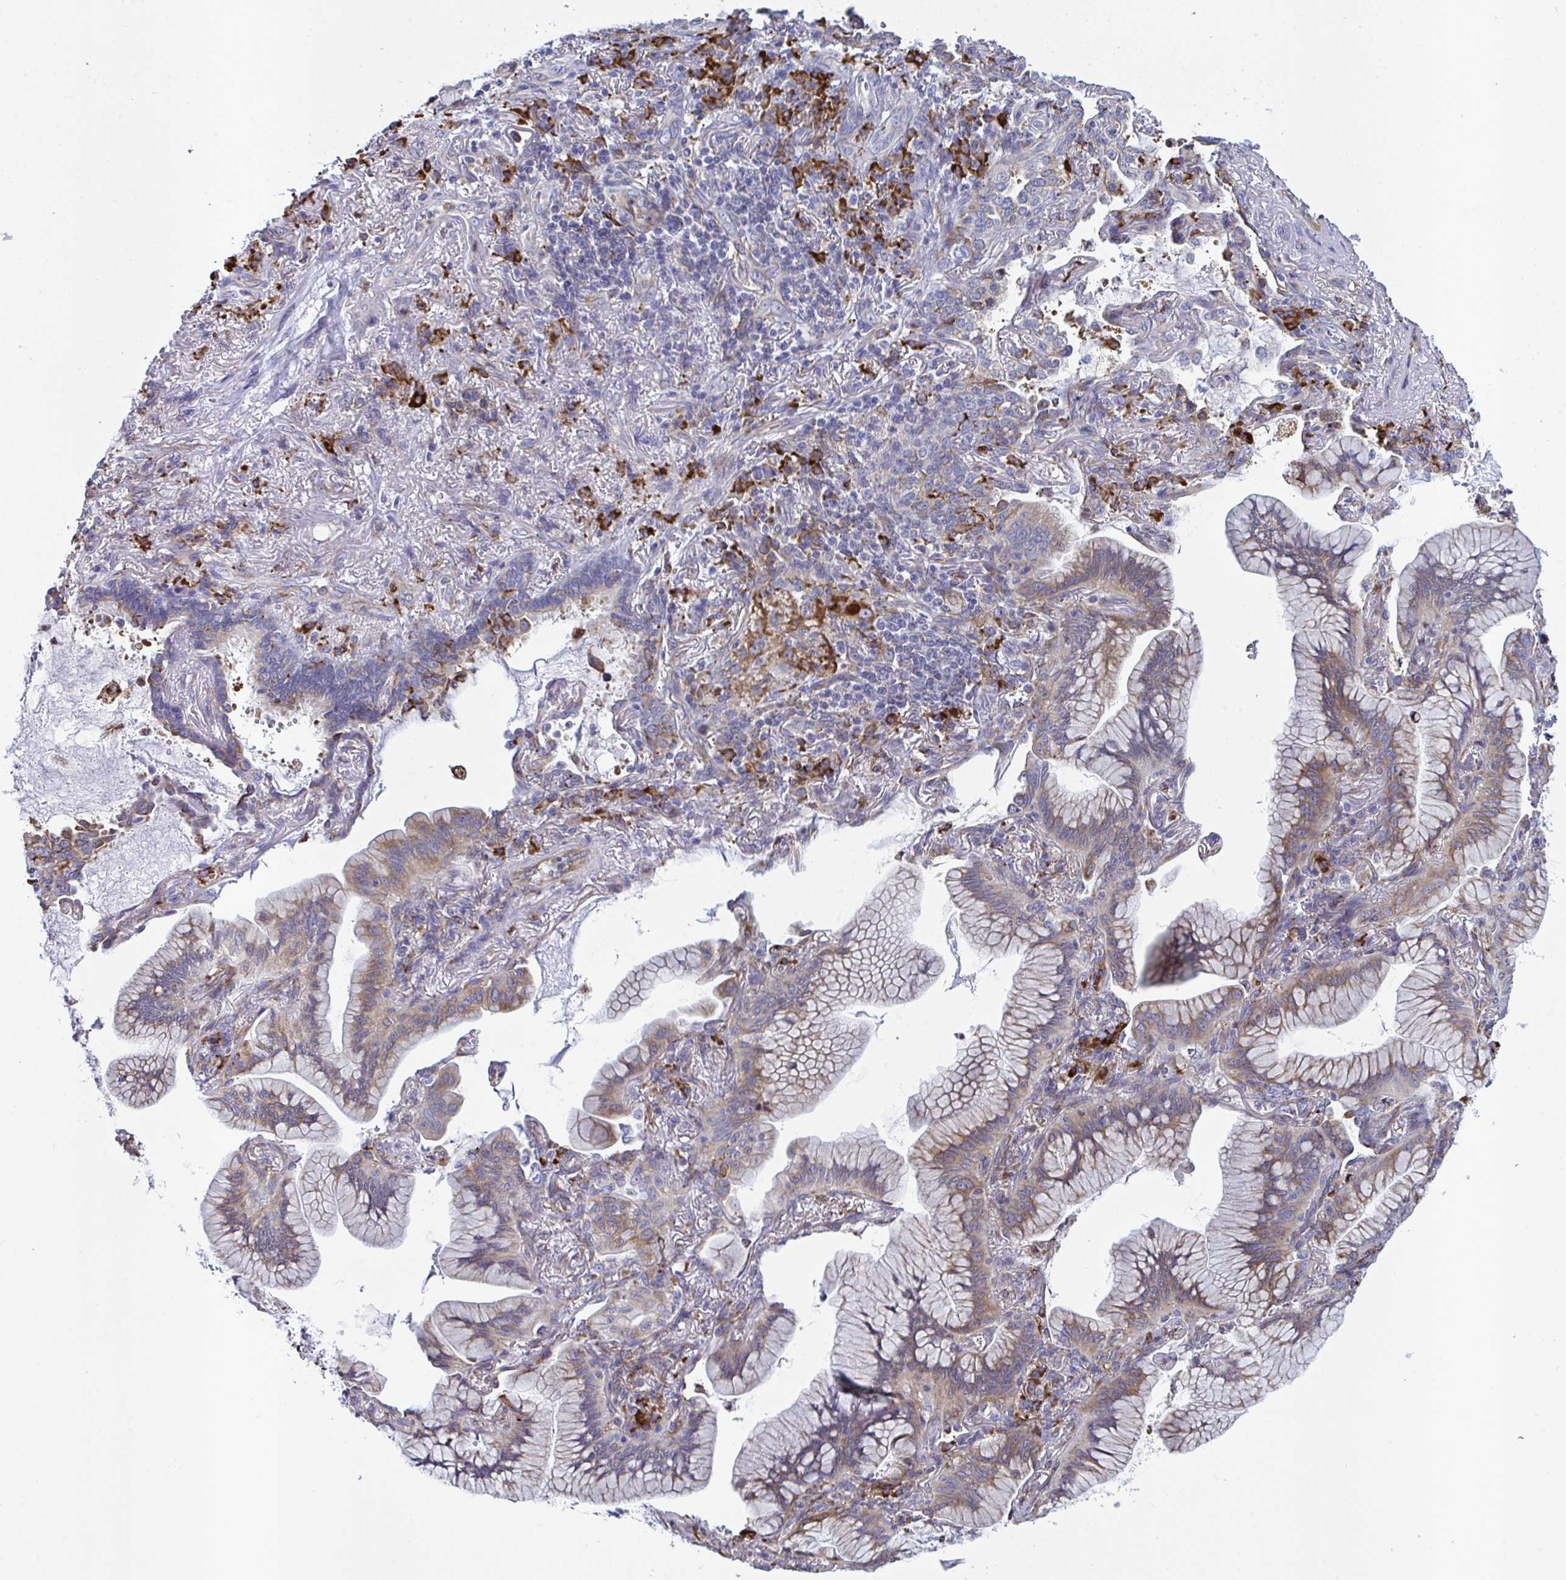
{"staining": {"intensity": "moderate", "quantity": ">75%", "location": "cytoplasmic/membranous"}, "tissue": "lung cancer", "cell_type": "Tumor cells", "image_type": "cancer", "snomed": [{"axis": "morphology", "description": "Adenocarcinoma, NOS"}, {"axis": "topography", "description": "Lung"}], "caption": "A brown stain shows moderate cytoplasmic/membranous expression of a protein in lung cancer (adenocarcinoma) tumor cells.", "gene": "PEAK3", "patient": {"sex": "male", "age": 77}}